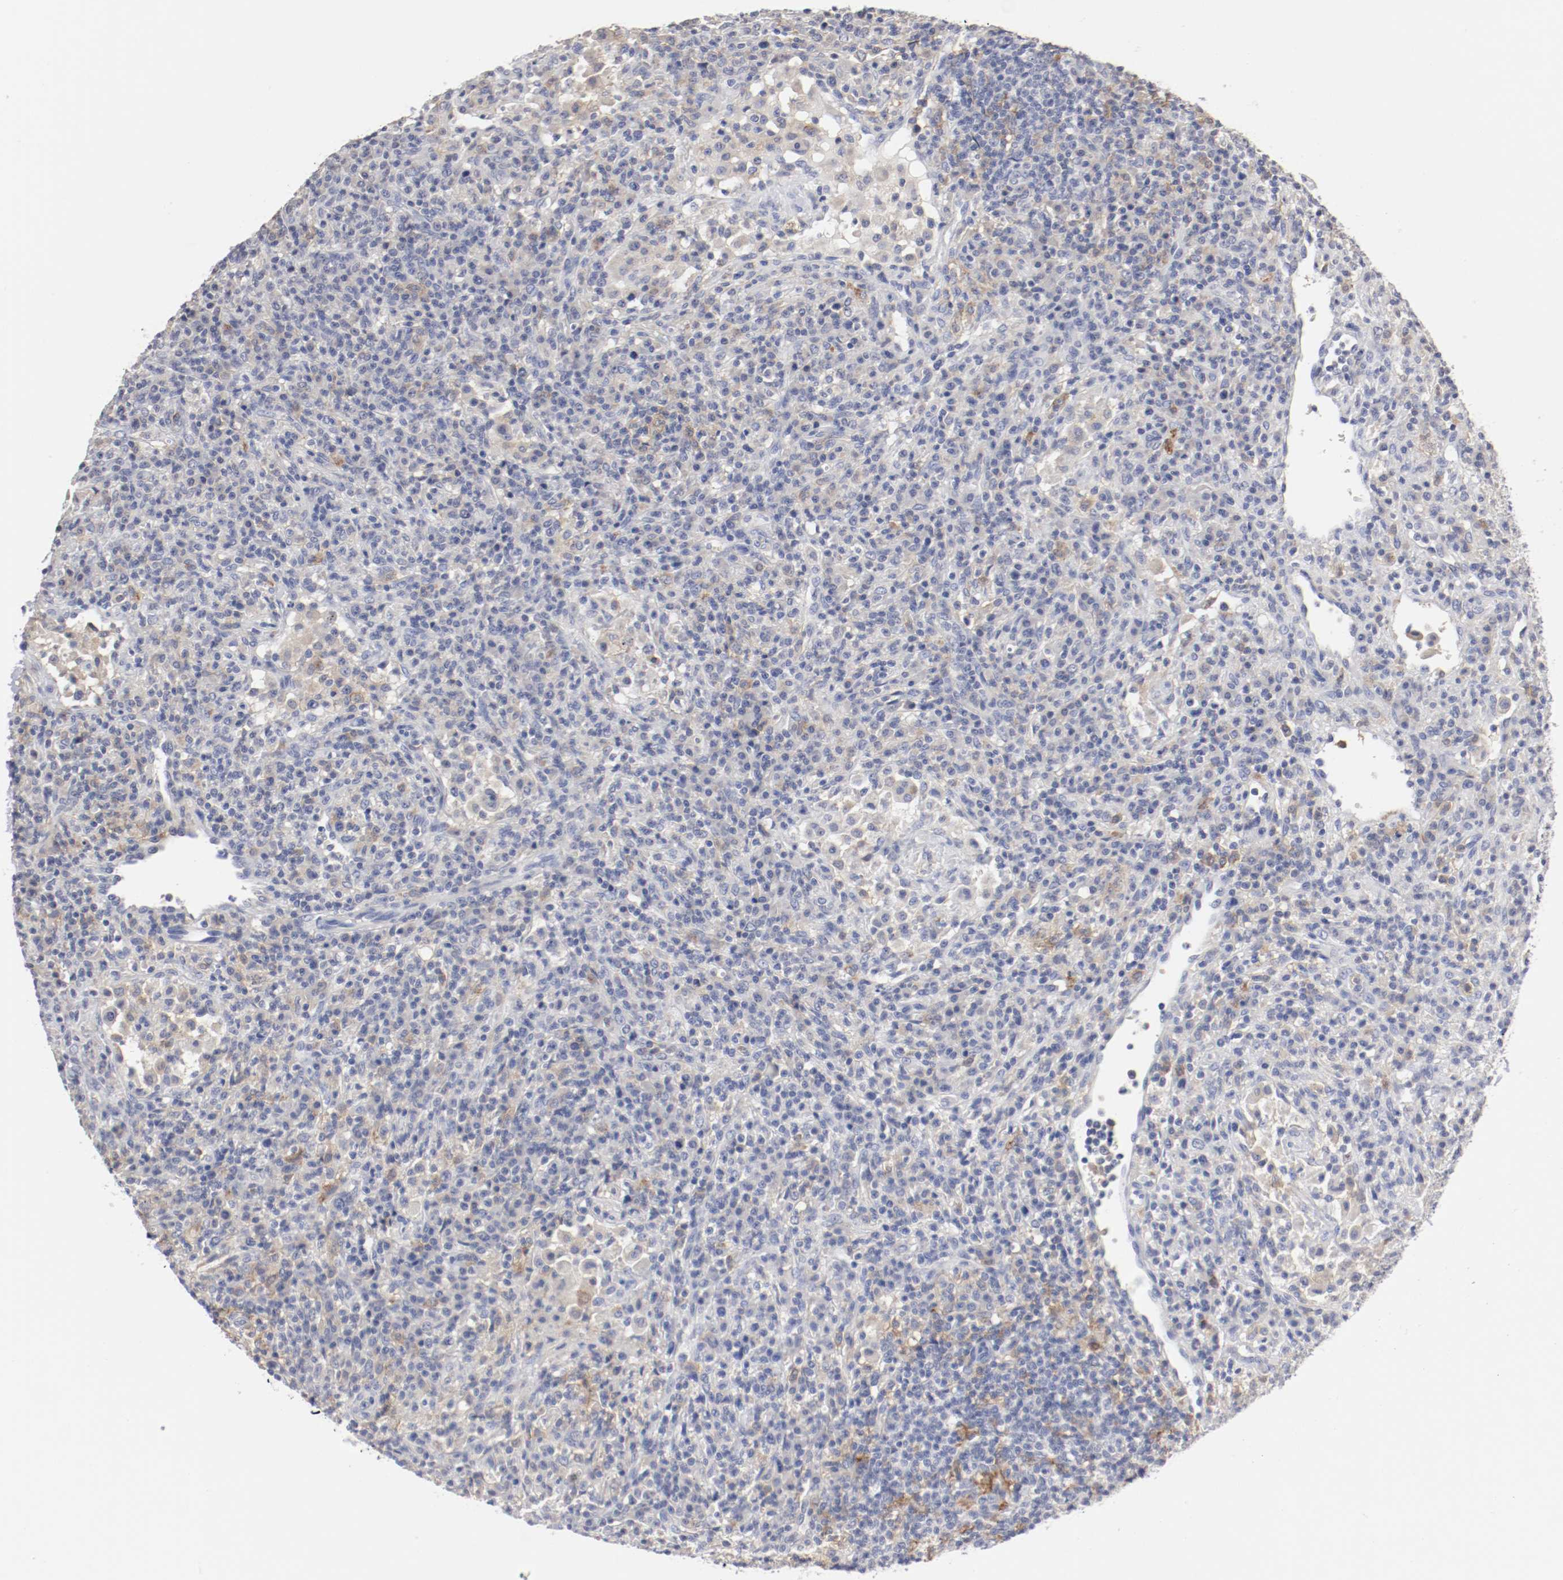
{"staining": {"intensity": "negative", "quantity": "none", "location": "none"}, "tissue": "lymphoma", "cell_type": "Tumor cells", "image_type": "cancer", "snomed": [{"axis": "morphology", "description": "Hodgkin's disease, NOS"}, {"axis": "topography", "description": "Lymph node"}], "caption": "This is a photomicrograph of IHC staining of lymphoma, which shows no expression in tumor cells.", "gene": "ITGAX", "patient": {"sex": "male", "age": 65}}